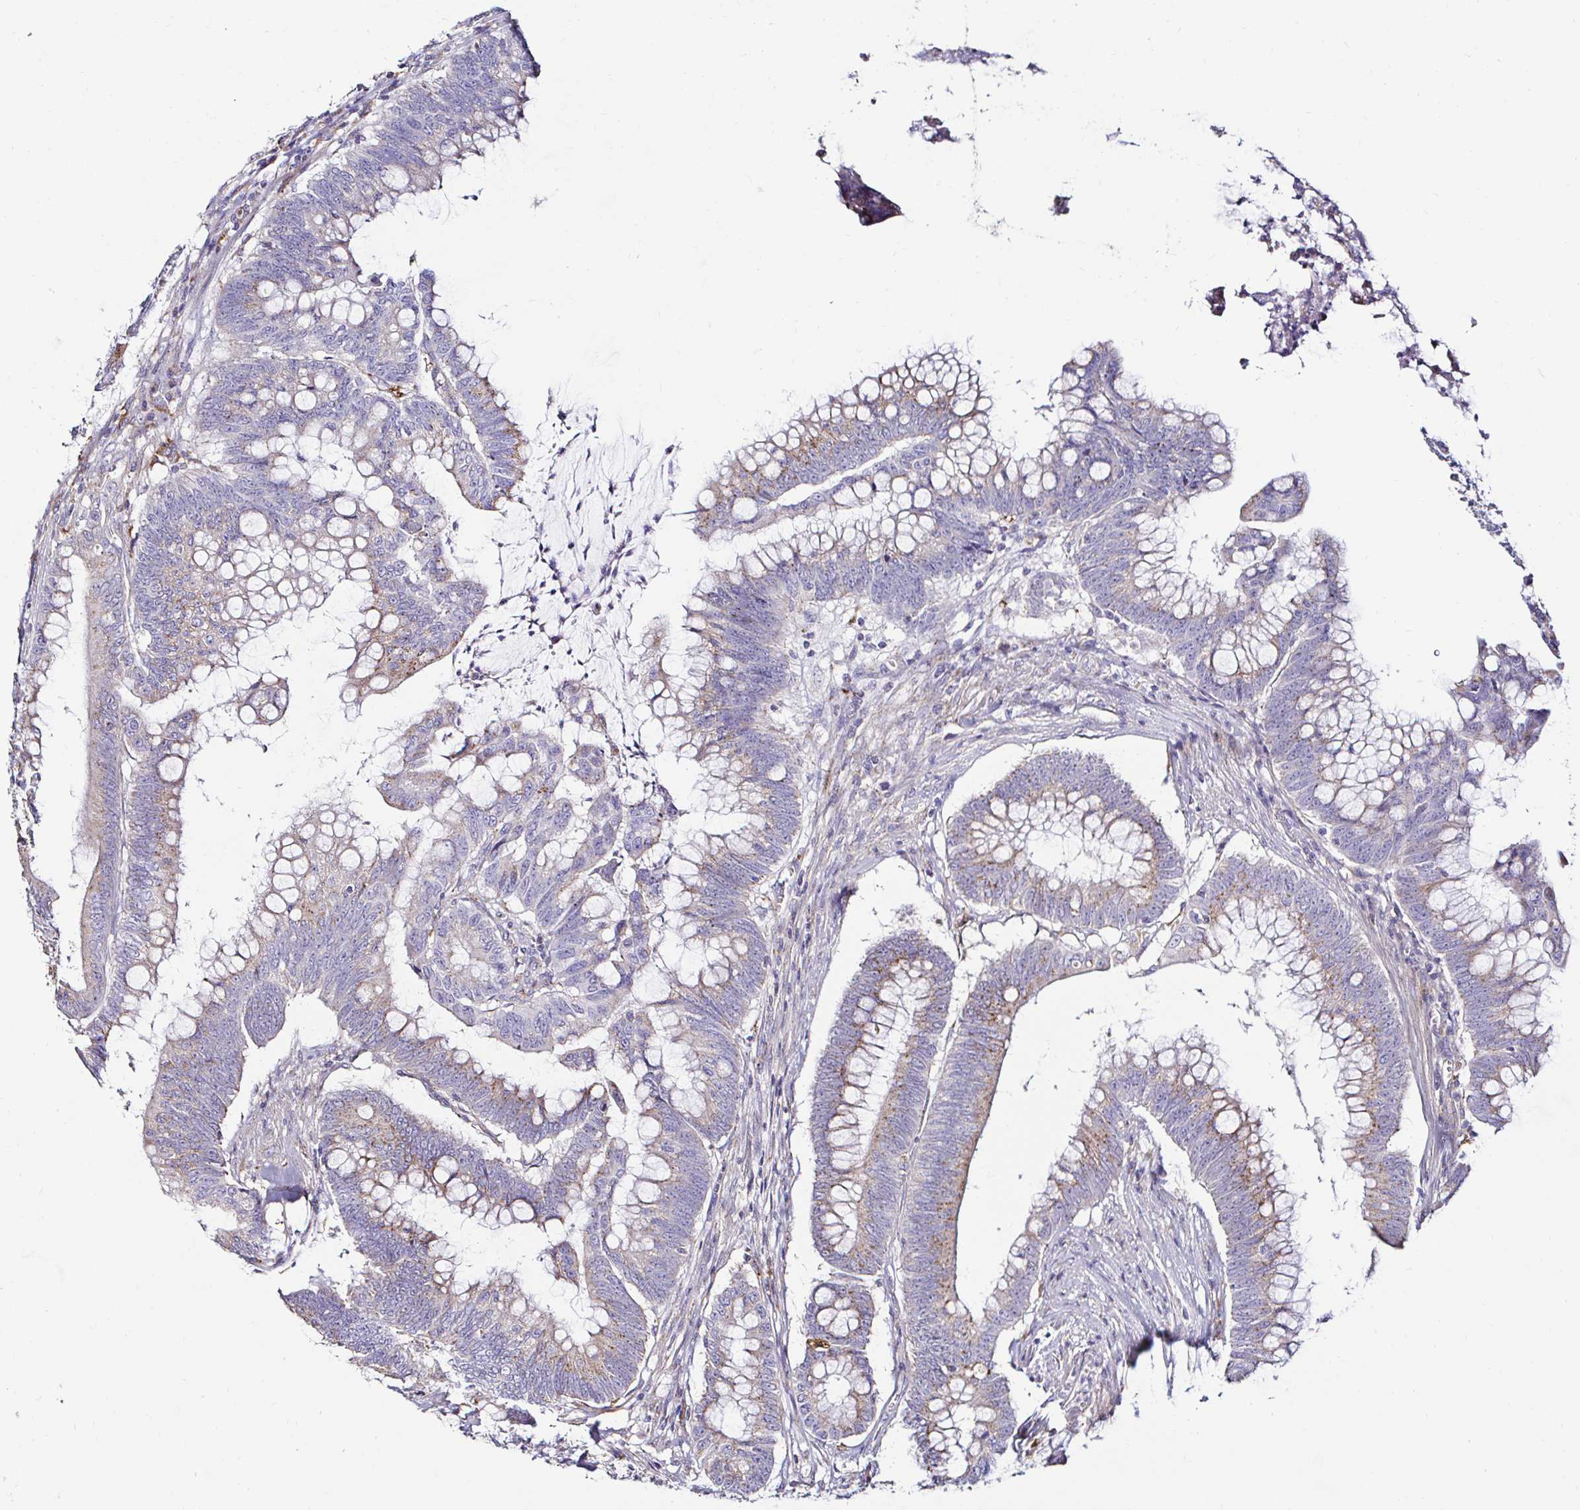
{"staining": {"intensity": "weak", "quantity": ">75%", "location": "cytoplasmic/membranous"}, "tissue": "colorectal cancer", "cell_type": "Tumor cells", "image_type": "cancer", "snomed": [{"axis": "morphology", "description": "Adenocarcinoma, NOS"}, {"axis": "topography", "description": "Colon"}], "caption": "The immunohistochemical stain highlights weak cytoplasmic/membranous expression in tumor cells of colorectal adenocarcinoma tissue.", "gene": "GALNS", "patient": {"sex": "male", "age": 62}}